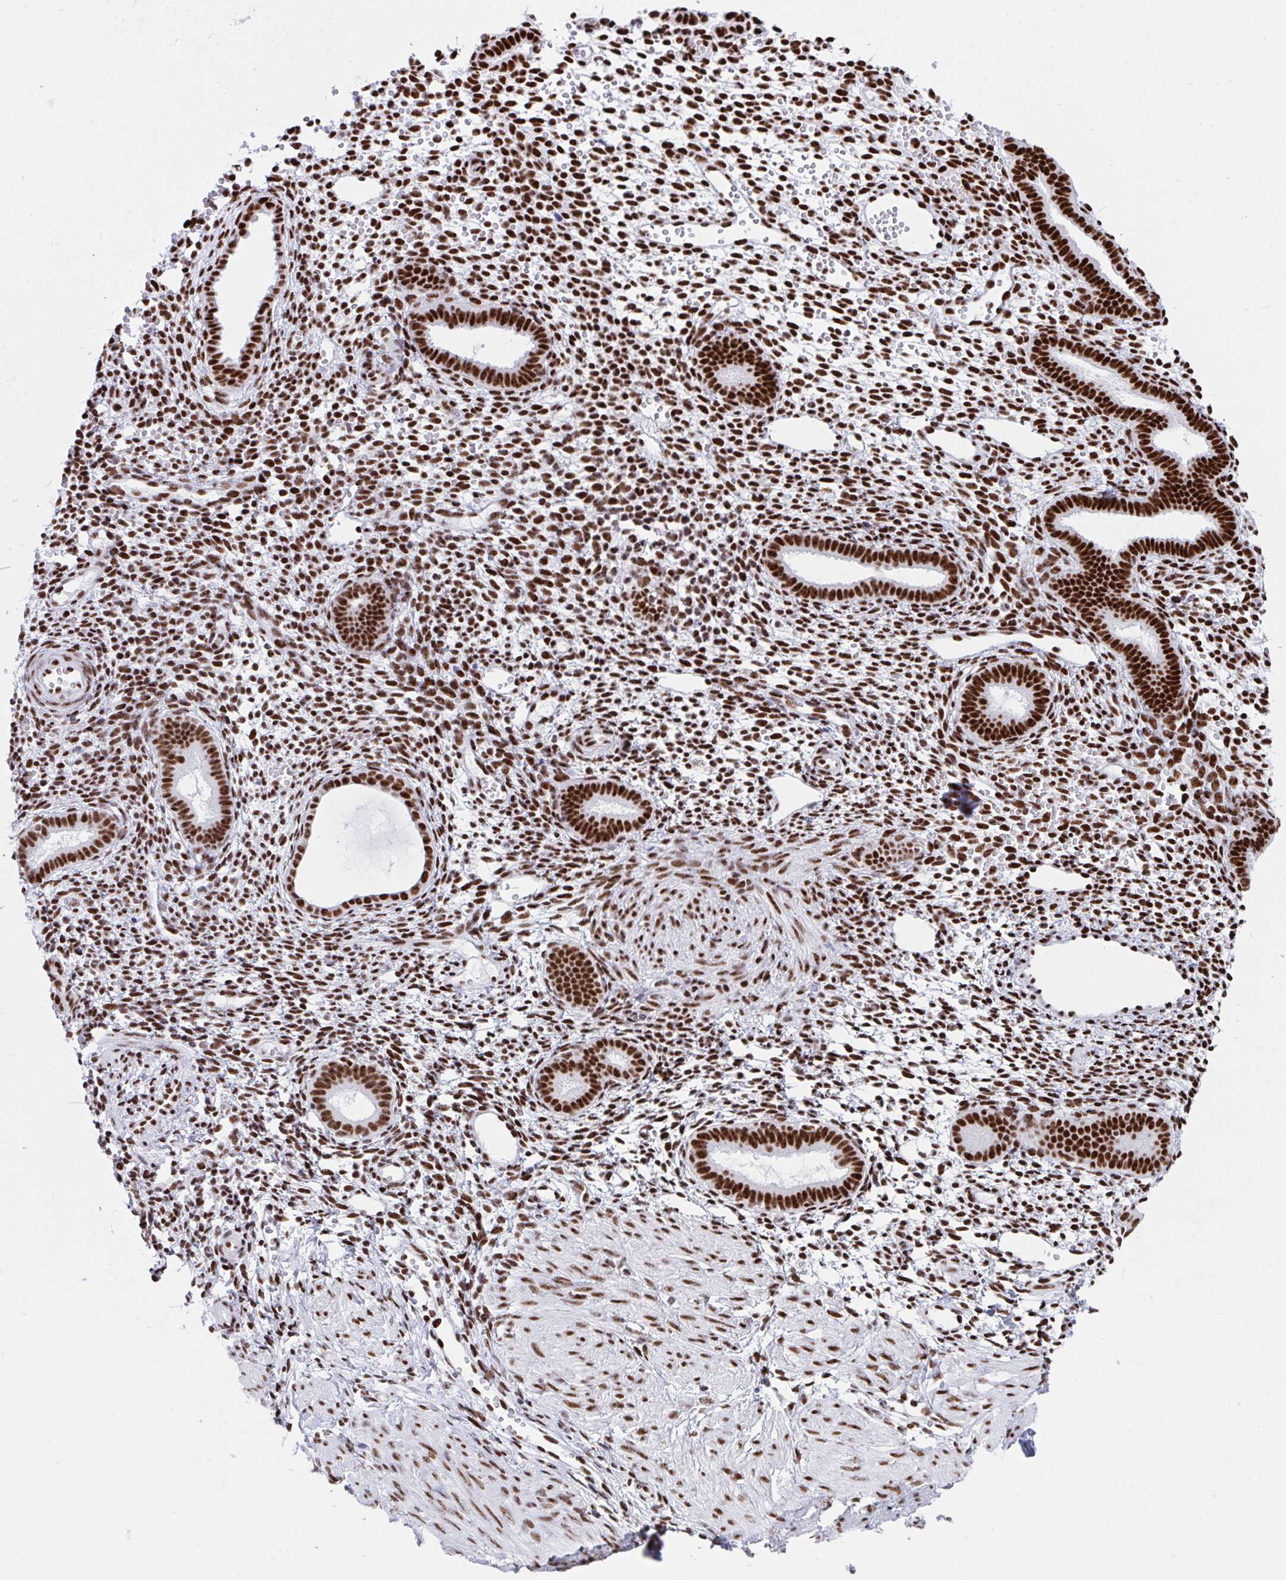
{"staining": {"intensity": "strong", "quantity": "25%-75%", "location": "nuclear"}, "tissue": "endometrium", "cell_type": "Cells in endometrial stroma", "image_type": "normal", "snomed": [{"axis": "morphology", "description": "Normal tissue, NOS"}, {"axis": "topography", "description": "Endometrium"}], "caption": "IHC of unremarkable endometrium reveals high levels of strong nuclear staining in about 25%-75% of cells in endometrial stroma.", "gene": "IKZF2", "patient": {"sex": "female", "age": 36}}